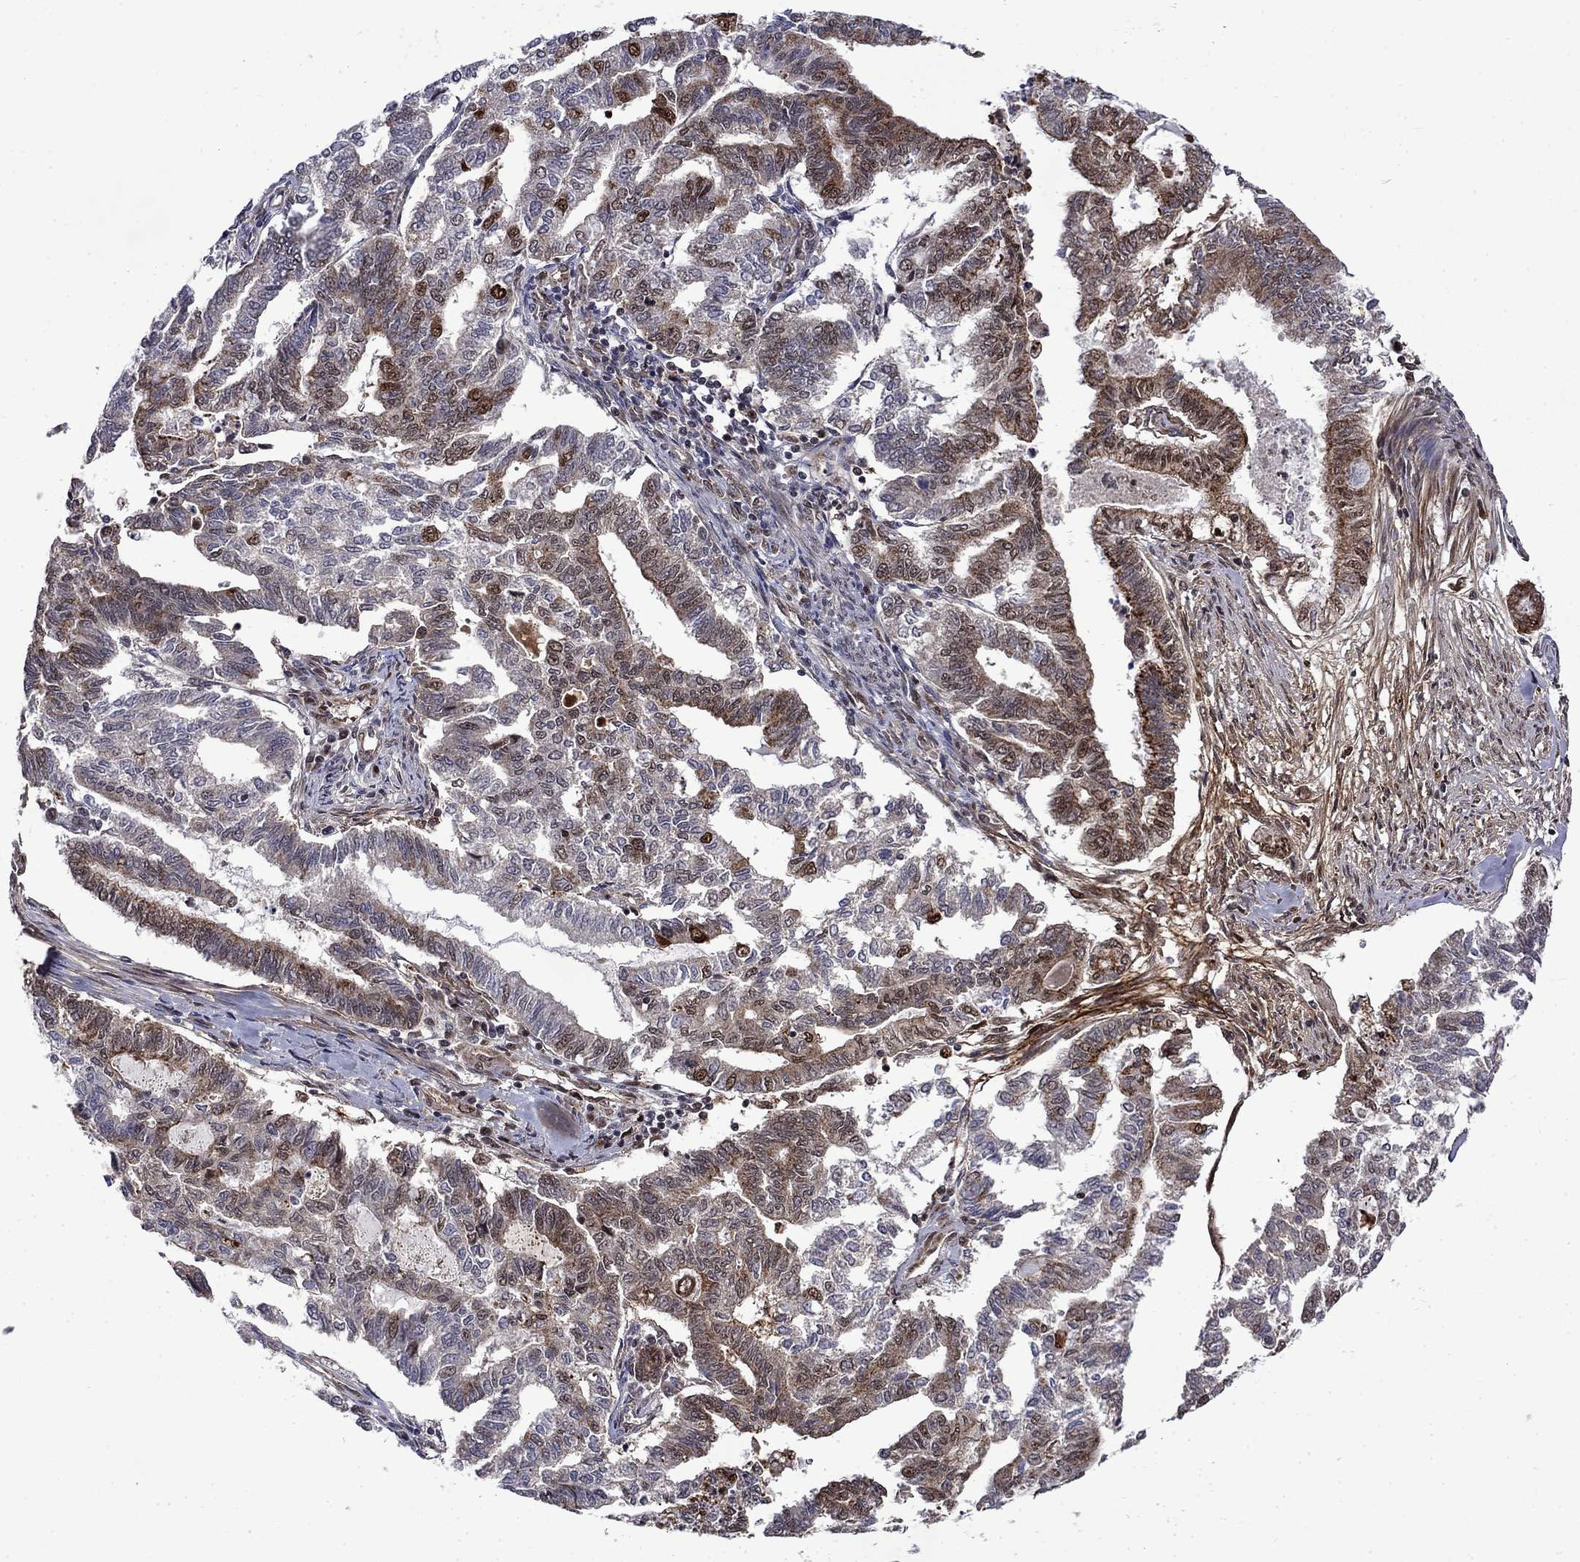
{"staining": {"intensity": "strong", "quantity": "<25%", "location": "cytoplasmic/membranous,nuclear"}, "tissue": "endometrial cancer", "cell_type": "Tumor cells", "image_type": "cancer", "snomed": [{"axis": "morphology", "description": "Adenocarcinoma, NOS"}, {"axis": "topography", "description": "Endometrium"}], "caption": "This image demonstrates immunohistochemistry staining of human endometrial adenocarcinoma, with medium strong cytoplasmic/membranous and nuclear staining in approximately <25% of tumor cells.", "gene": "KPNA3", "patient": {"sex": "female", "age": 79}}